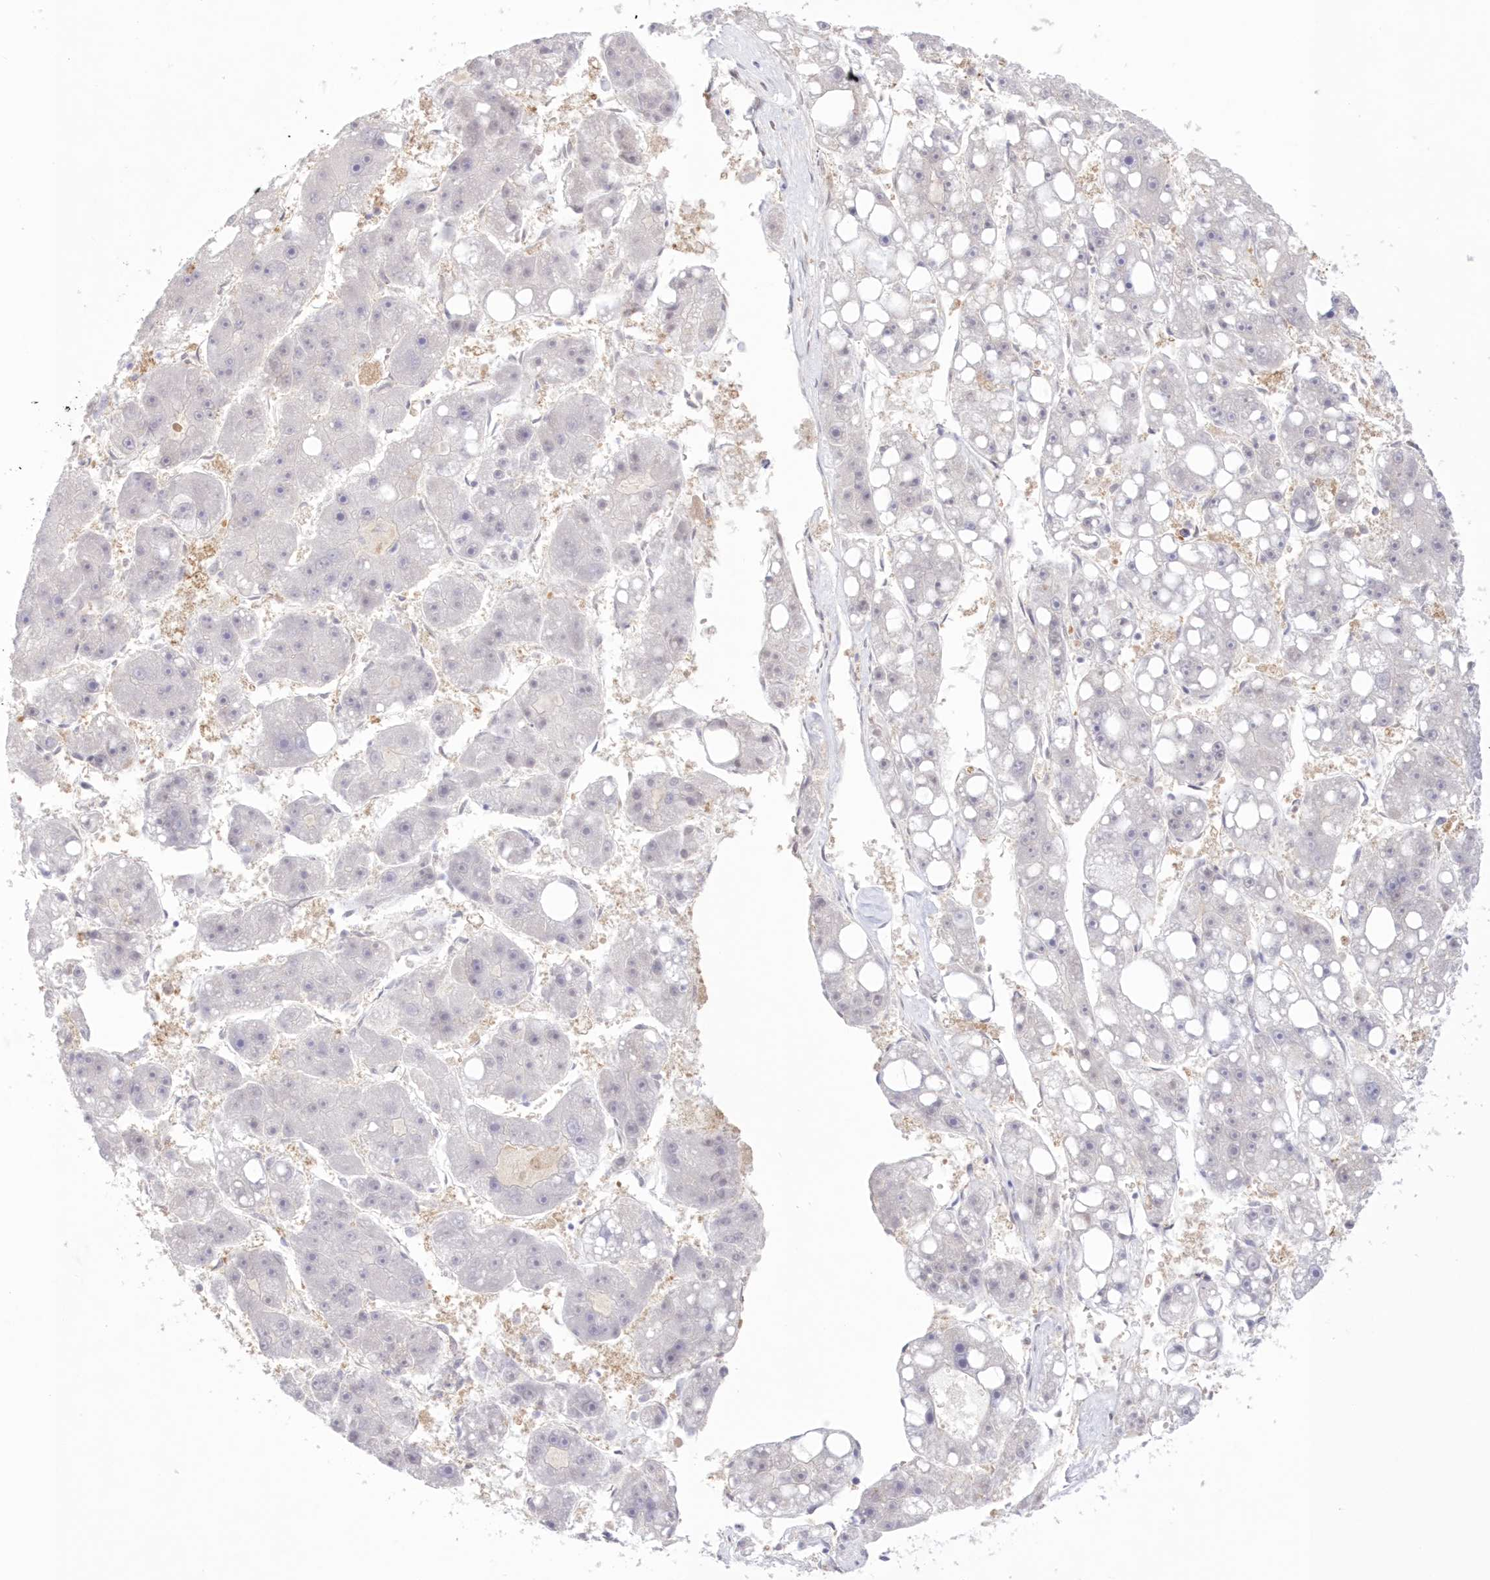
{"staining": {"intensity": "negative", "quantity": "none", "location": "none"}, "tissue": "liver cancer", "cell_type": "Tumor cells", "image_type": "cancer", "snomed": [{"axis": "morphology", "description": "Carcinoma, Hepatocellular, NOS"}, {"axis": "topography", "description": "Liver"}], "caption": "Immunohistochemical staining of liver cancer exhibits no significant positivity in tumor cells.", "gene": "RNPEP", "patient": {"sex": "female", "age": 61}}